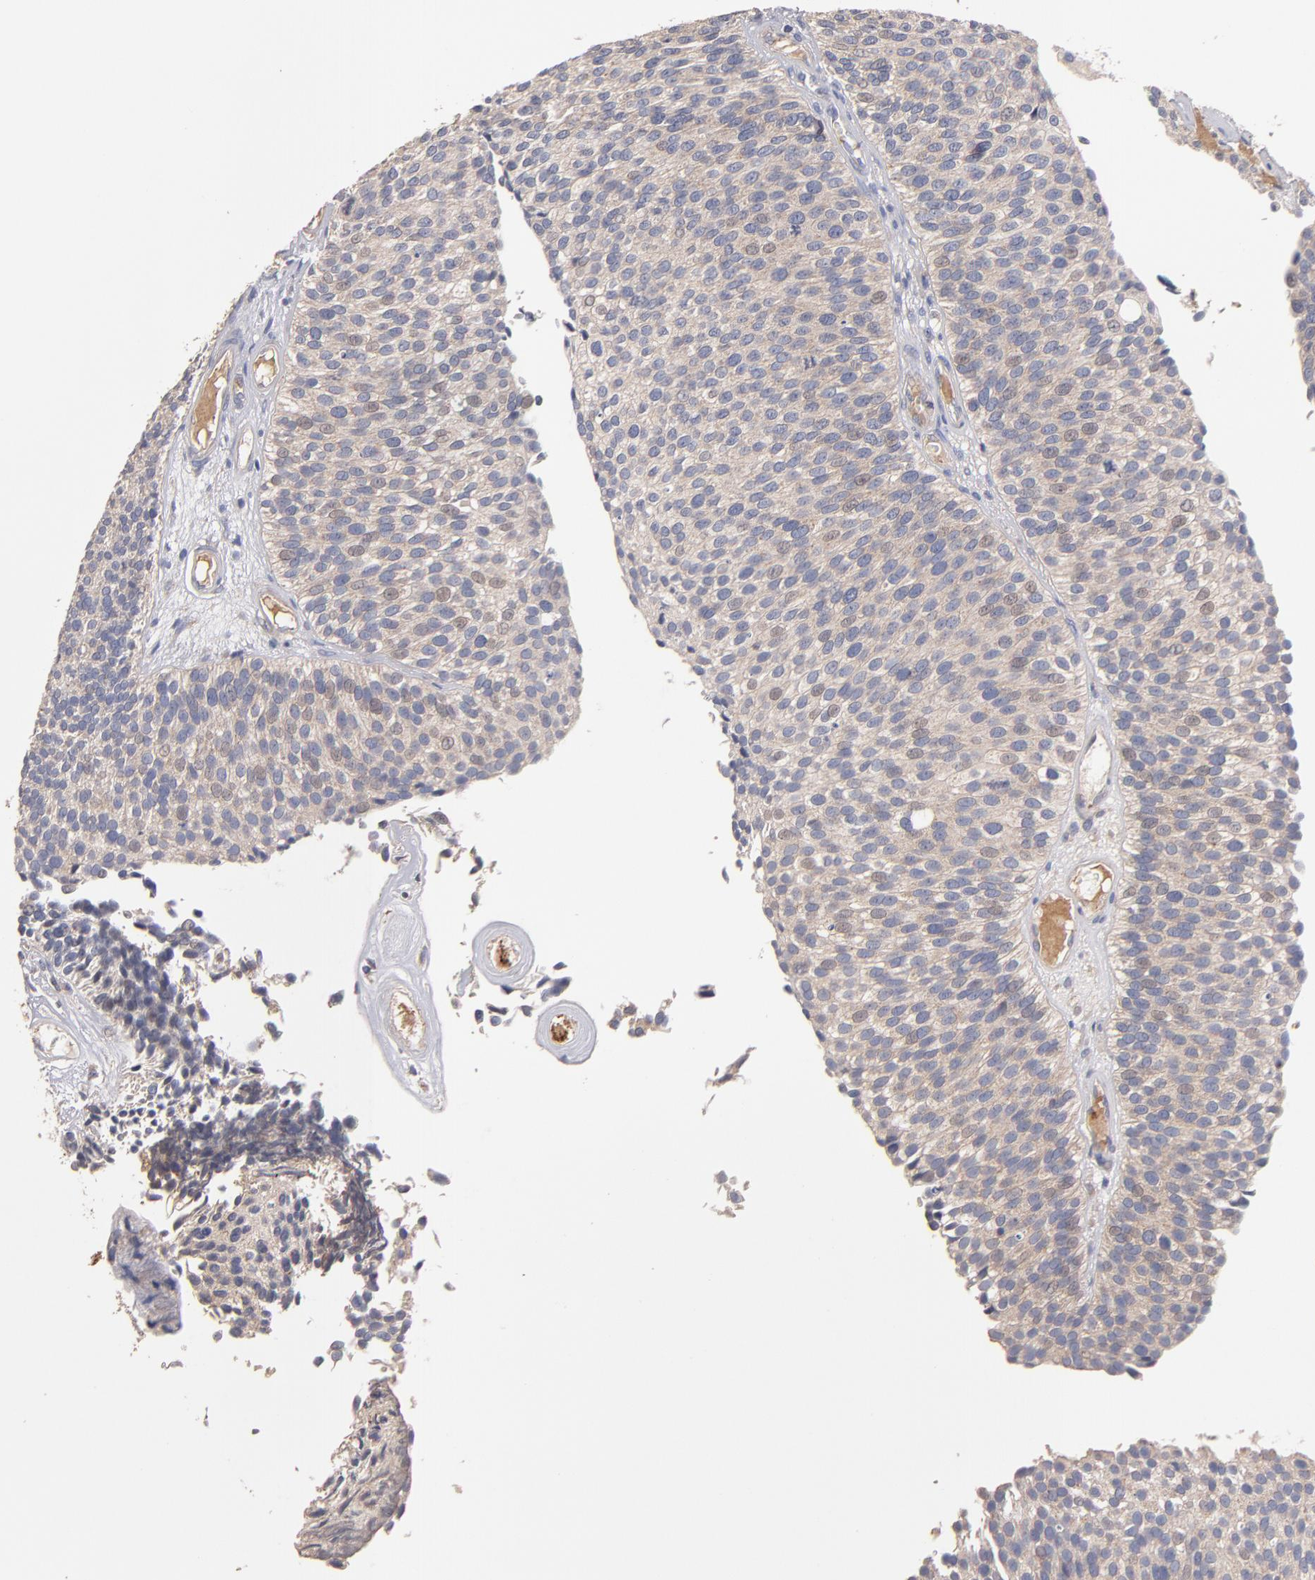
{"staining": {"intensity": "weak", "quantity": ">75%", "location": "cytoplasmic/membranous"}, "tissue": "urothelial cancer", "cell_type": "Tumor cells", "image_type": "cancer", "snomed": [{"axis": "morphology", "description": "Urothelial carcinoma, Low grade"}, {"axis": "topography", "description": "Urinary bladder"}], "caption": "There is low levels of weak cytoplasmic/membranous staining in tumor cells of urothelial cancer, as demonstrated by immunohistochemical staining (brown color).", "gene": "DACT1", "patient": {"sex": "male", "age": 84}}